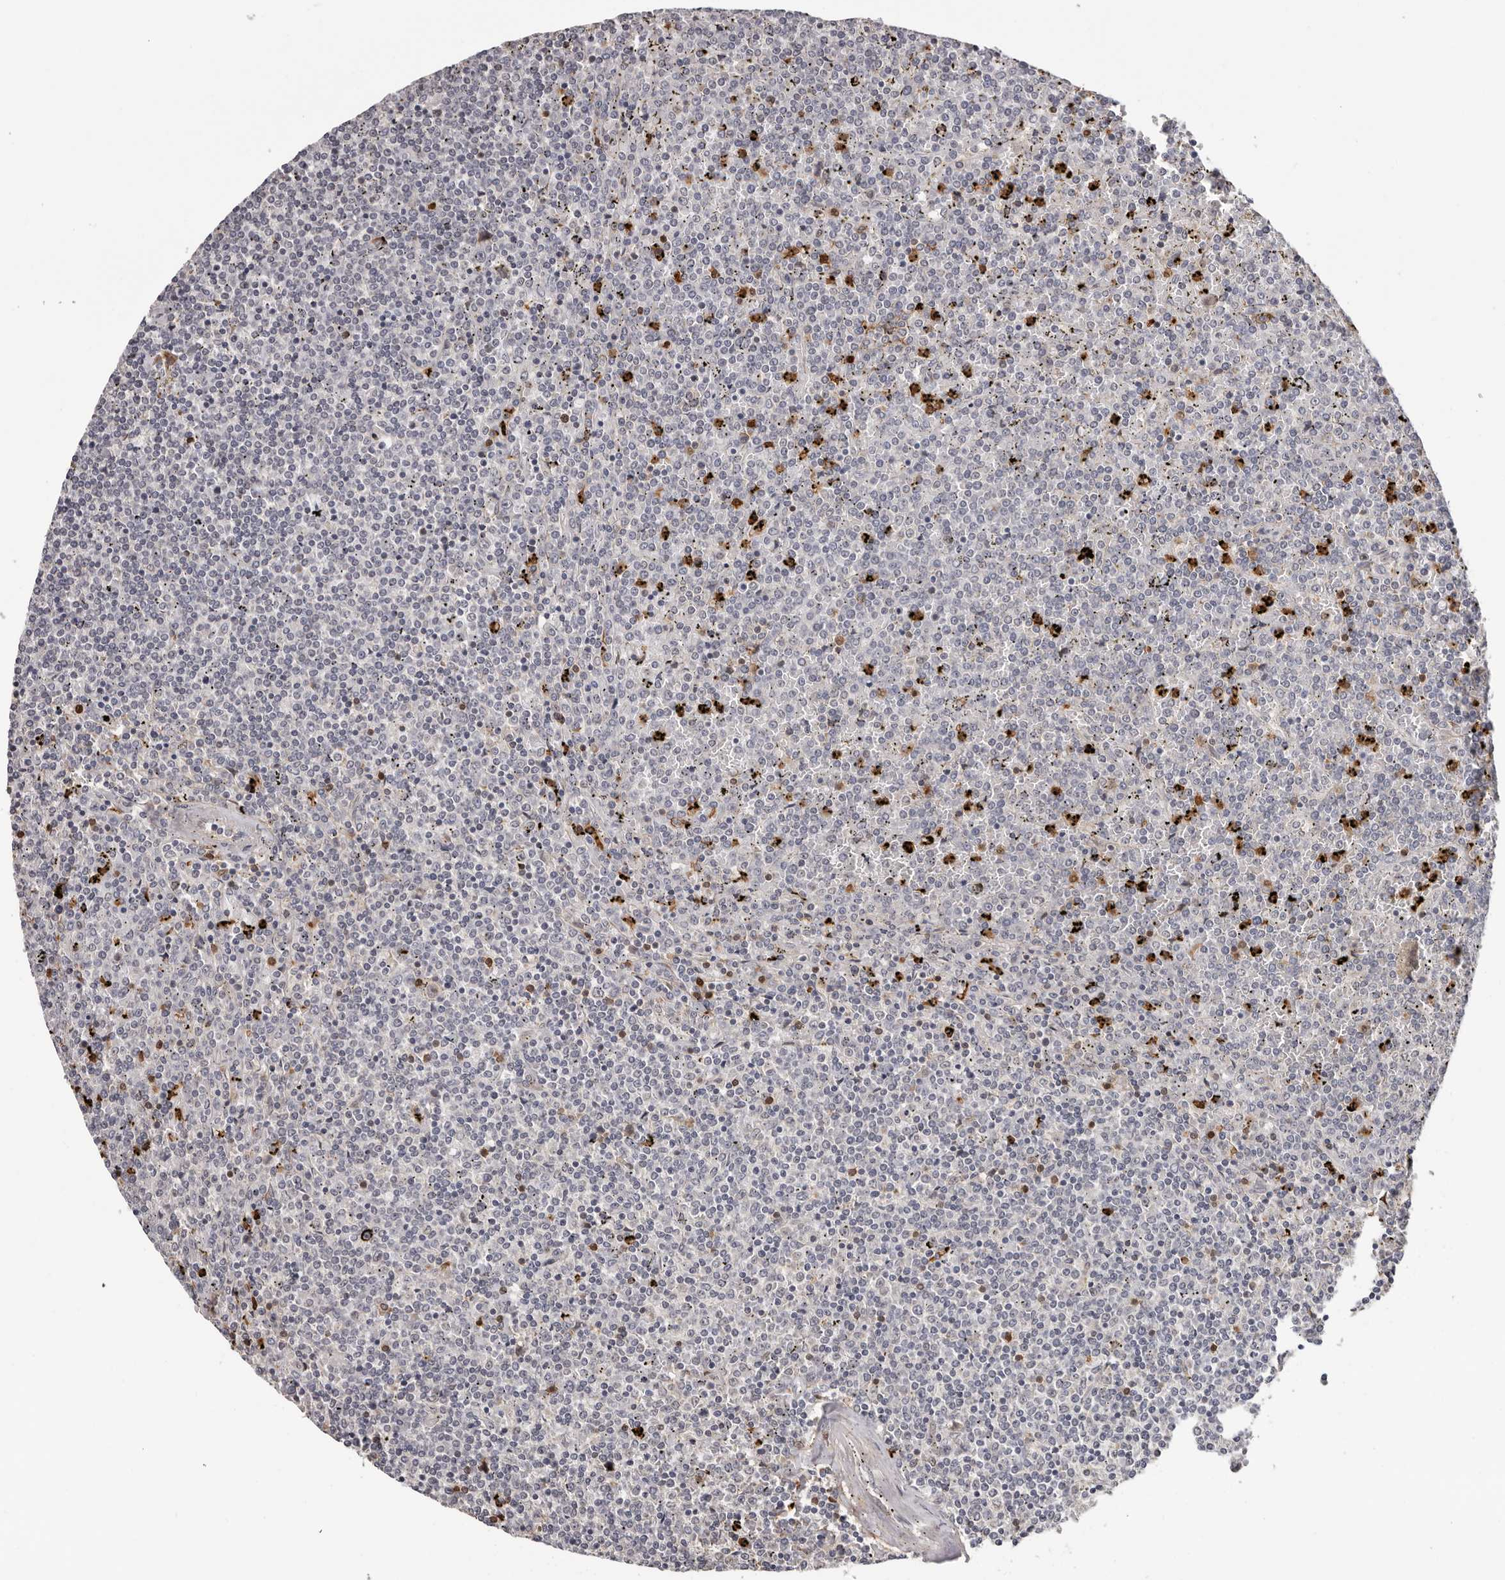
{"staining": {"intensity": "negative", "quantity": "none", "location": "none"}, "tissue": "lymphoma", "cell_type": "Tumor cells", "image_type": "cancer", "snomed": [{"axis": "morphology", "description": "Malignant lymphoma, non-Hodgkin's type, Low grade"}, {"axis": "topography", "description": "Spleen"}], "caption": "Lymphoma stained for a protein using immunohistochemistry (IHC) displays no expression tumor cells.", "gene": "PRR12", "patient": {"sex": "female", "age": 19}}